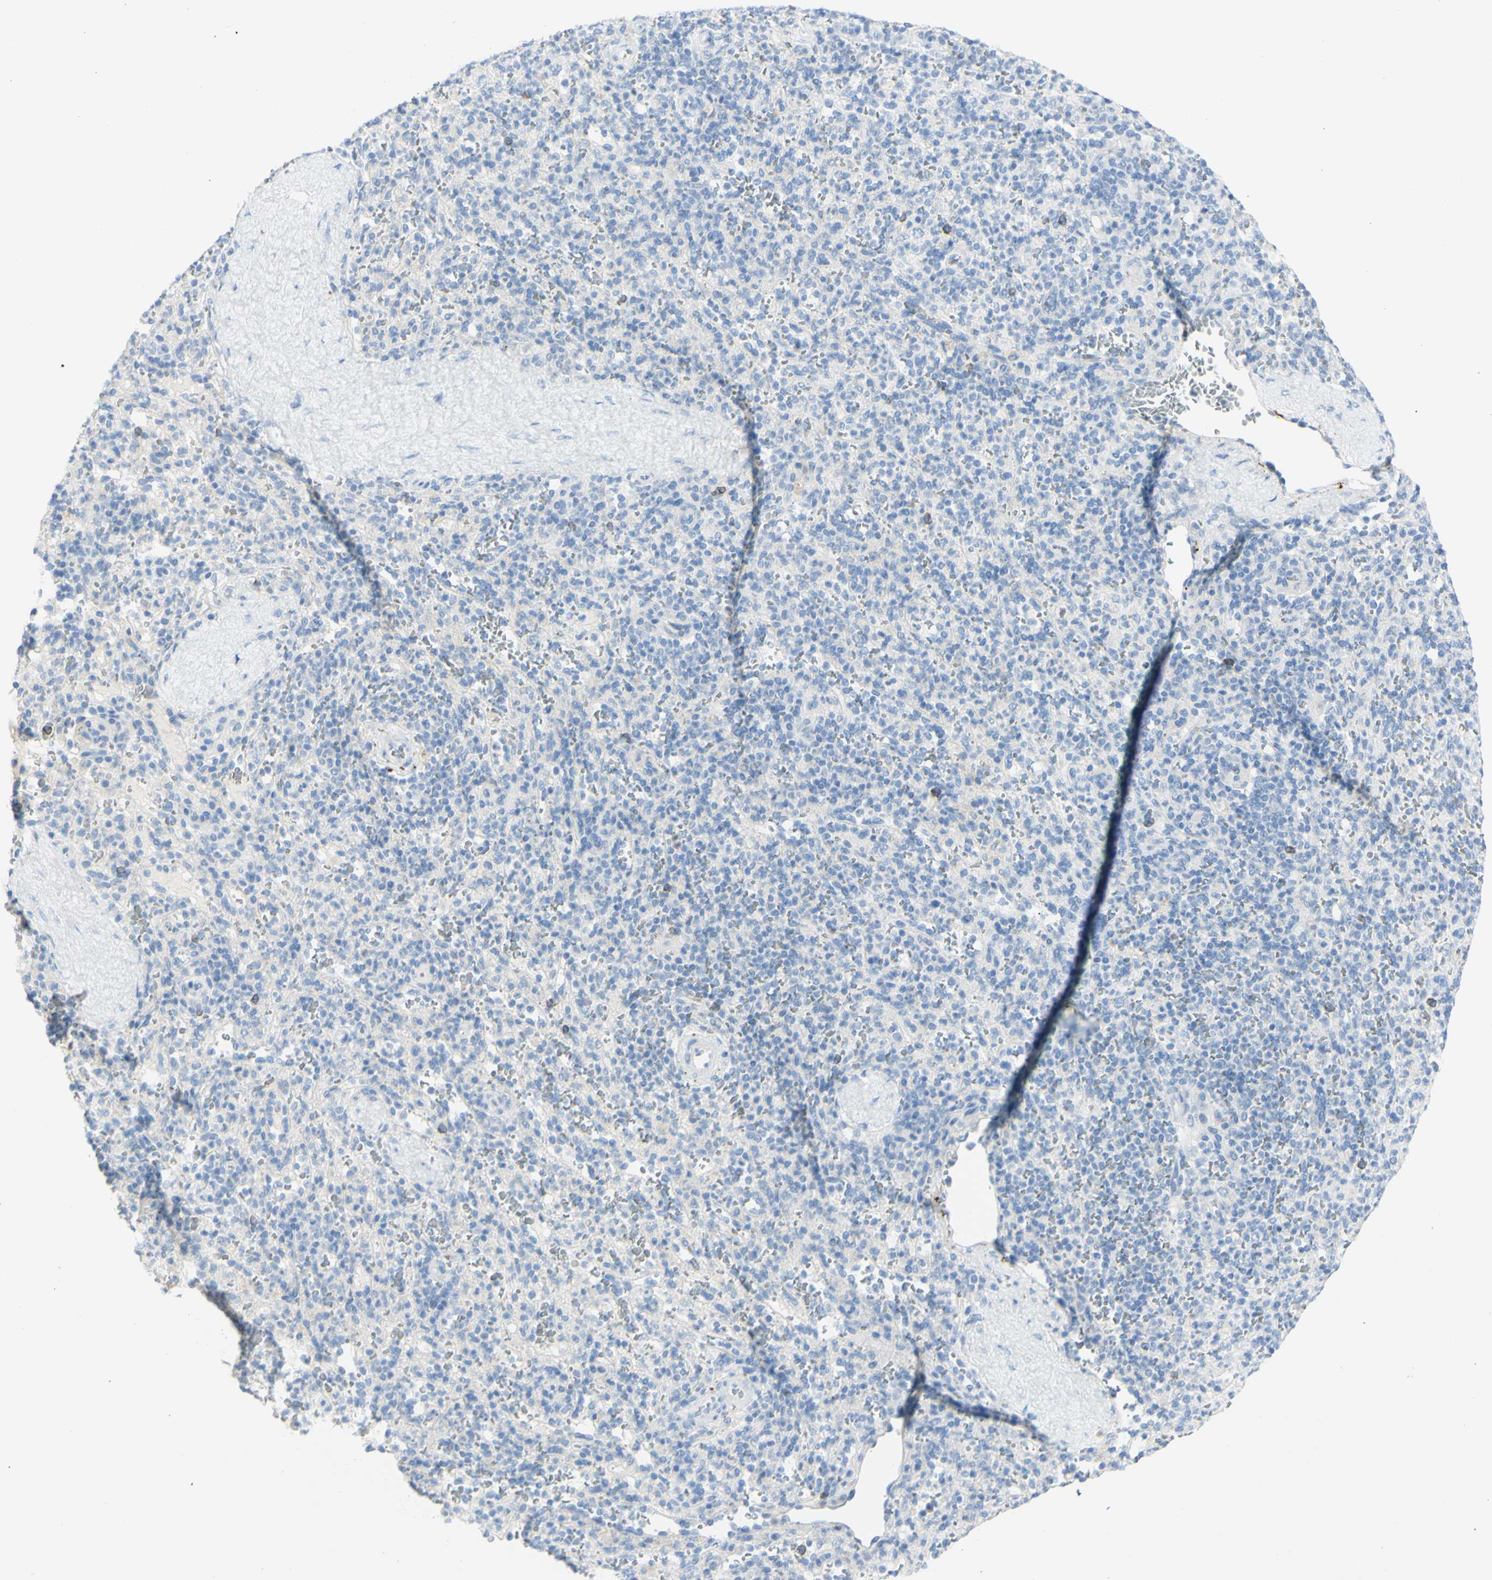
{"staining": {"intensity": "negative", "quantity": "none", "location": "none"}, "tissue": "spleen", "cell_type": "Cells in red pulp", "image_type": "normal", "snomed": [{"axis": "morphology", "description": "Normal tissue, NOS"}, {"axis": "topography", "description": "Spleen"}], "caption": "An IHC micrograph of unremarkable spleen is shown. There is no staining in cells in red pulp of spleen. (Stains: DAB (3,3'-diaminobenzidine) immunohistochemistry (IHC) with hematoxylin counter stain, Microscopy: brightfield microscopy at high magnification).", "gene": "TSPAN1", "patient": {"sex": "male", "age": 36}}